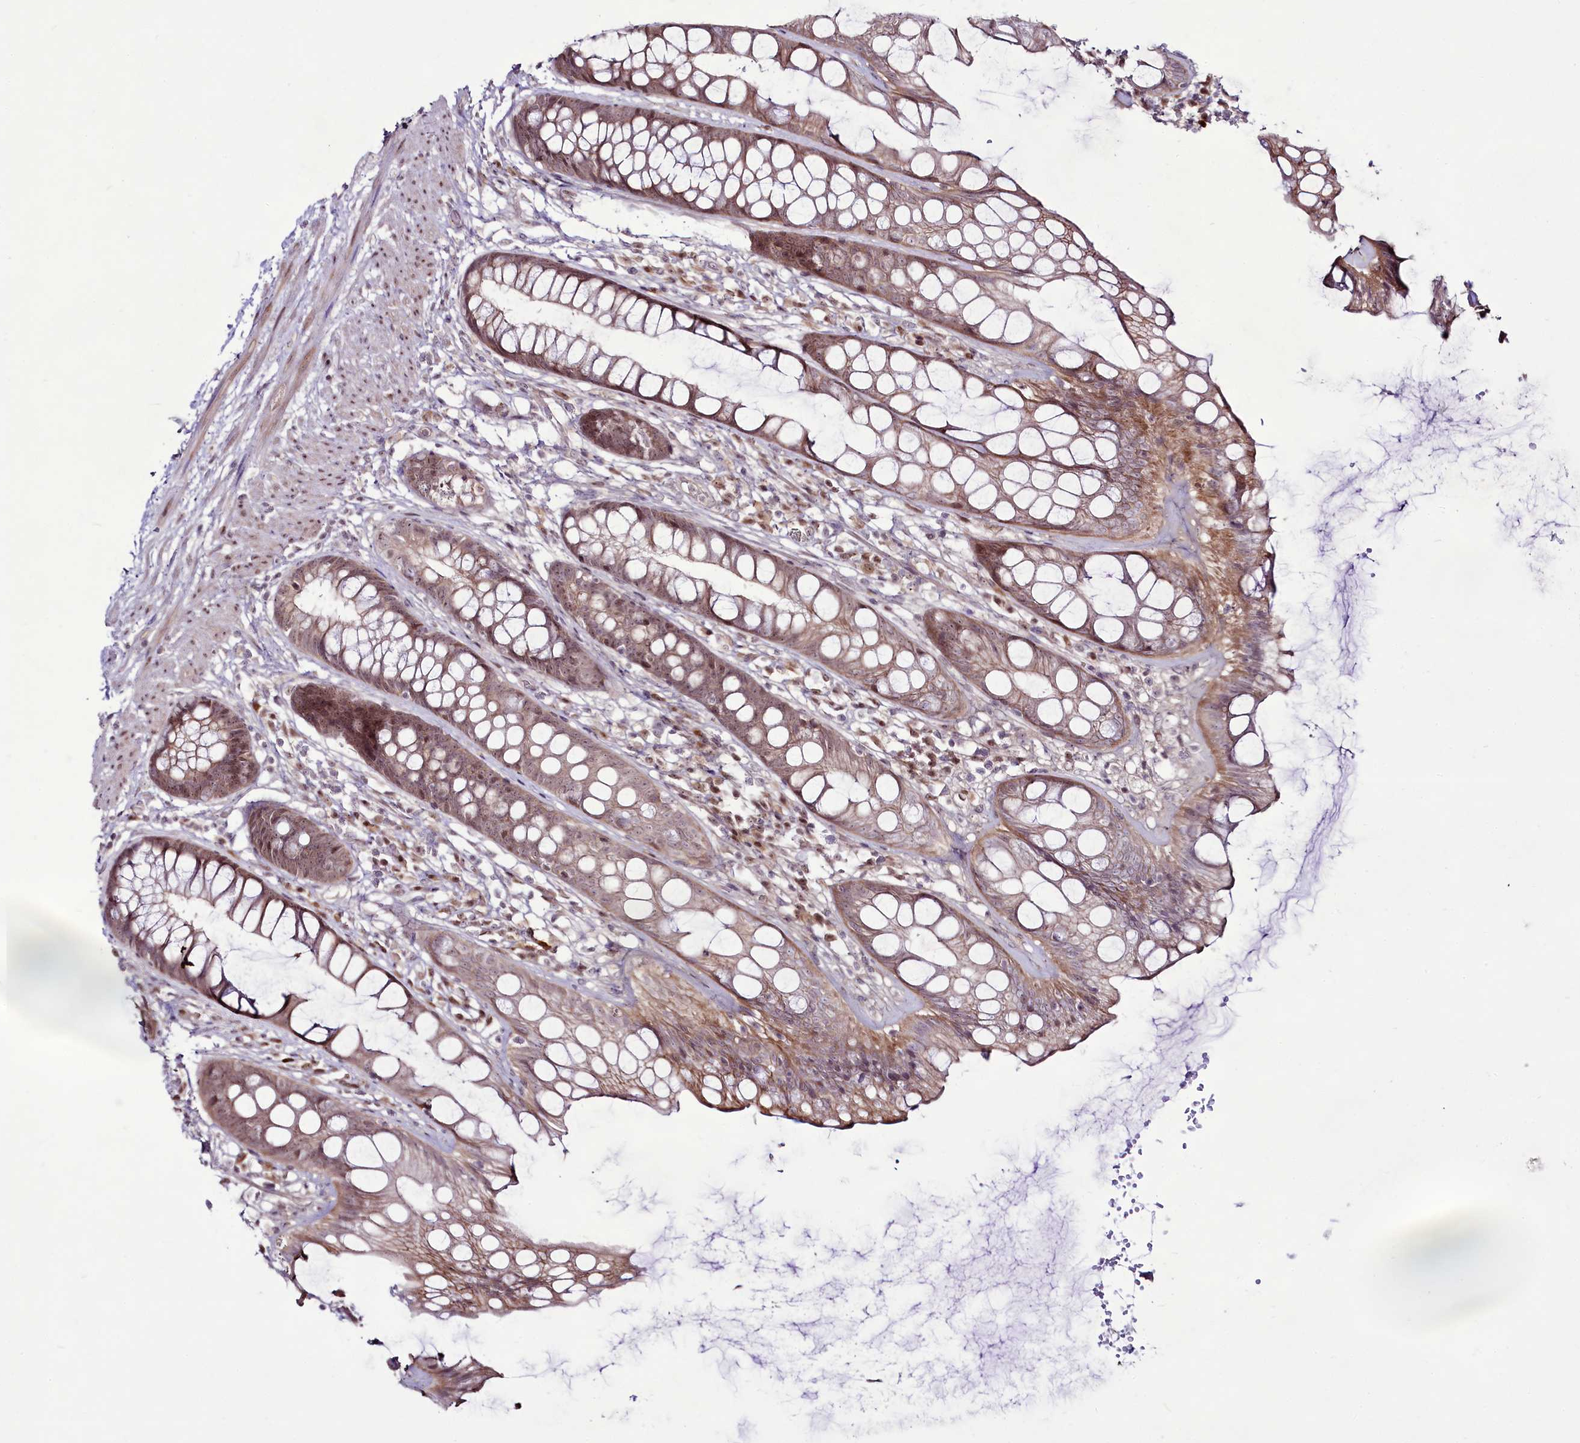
{"staining": {"intensity": "weak", "quantity": "25%-75%", "location": "cytoplasmic/membranous,nuclear"}, "tissue": "rectum", "cell_type": "Glandular cells", "image_type": "normal", "snomed": [{"axis": "morphology", "description": "Normal tissue, NOS"}, {"axis": "topography", "description": "Rectum"}], "caption": "This photomicrograph exhibits normal rectum stained with immunohistochemistry to label a protein in brown. The cytoplasmic/membranous,nuclear of glandular cells show weak positivity for the protein. Nuclei are counter-stained blue.", "gene": "RSBN1", "patient": {"sex": "male", "age": 74}}